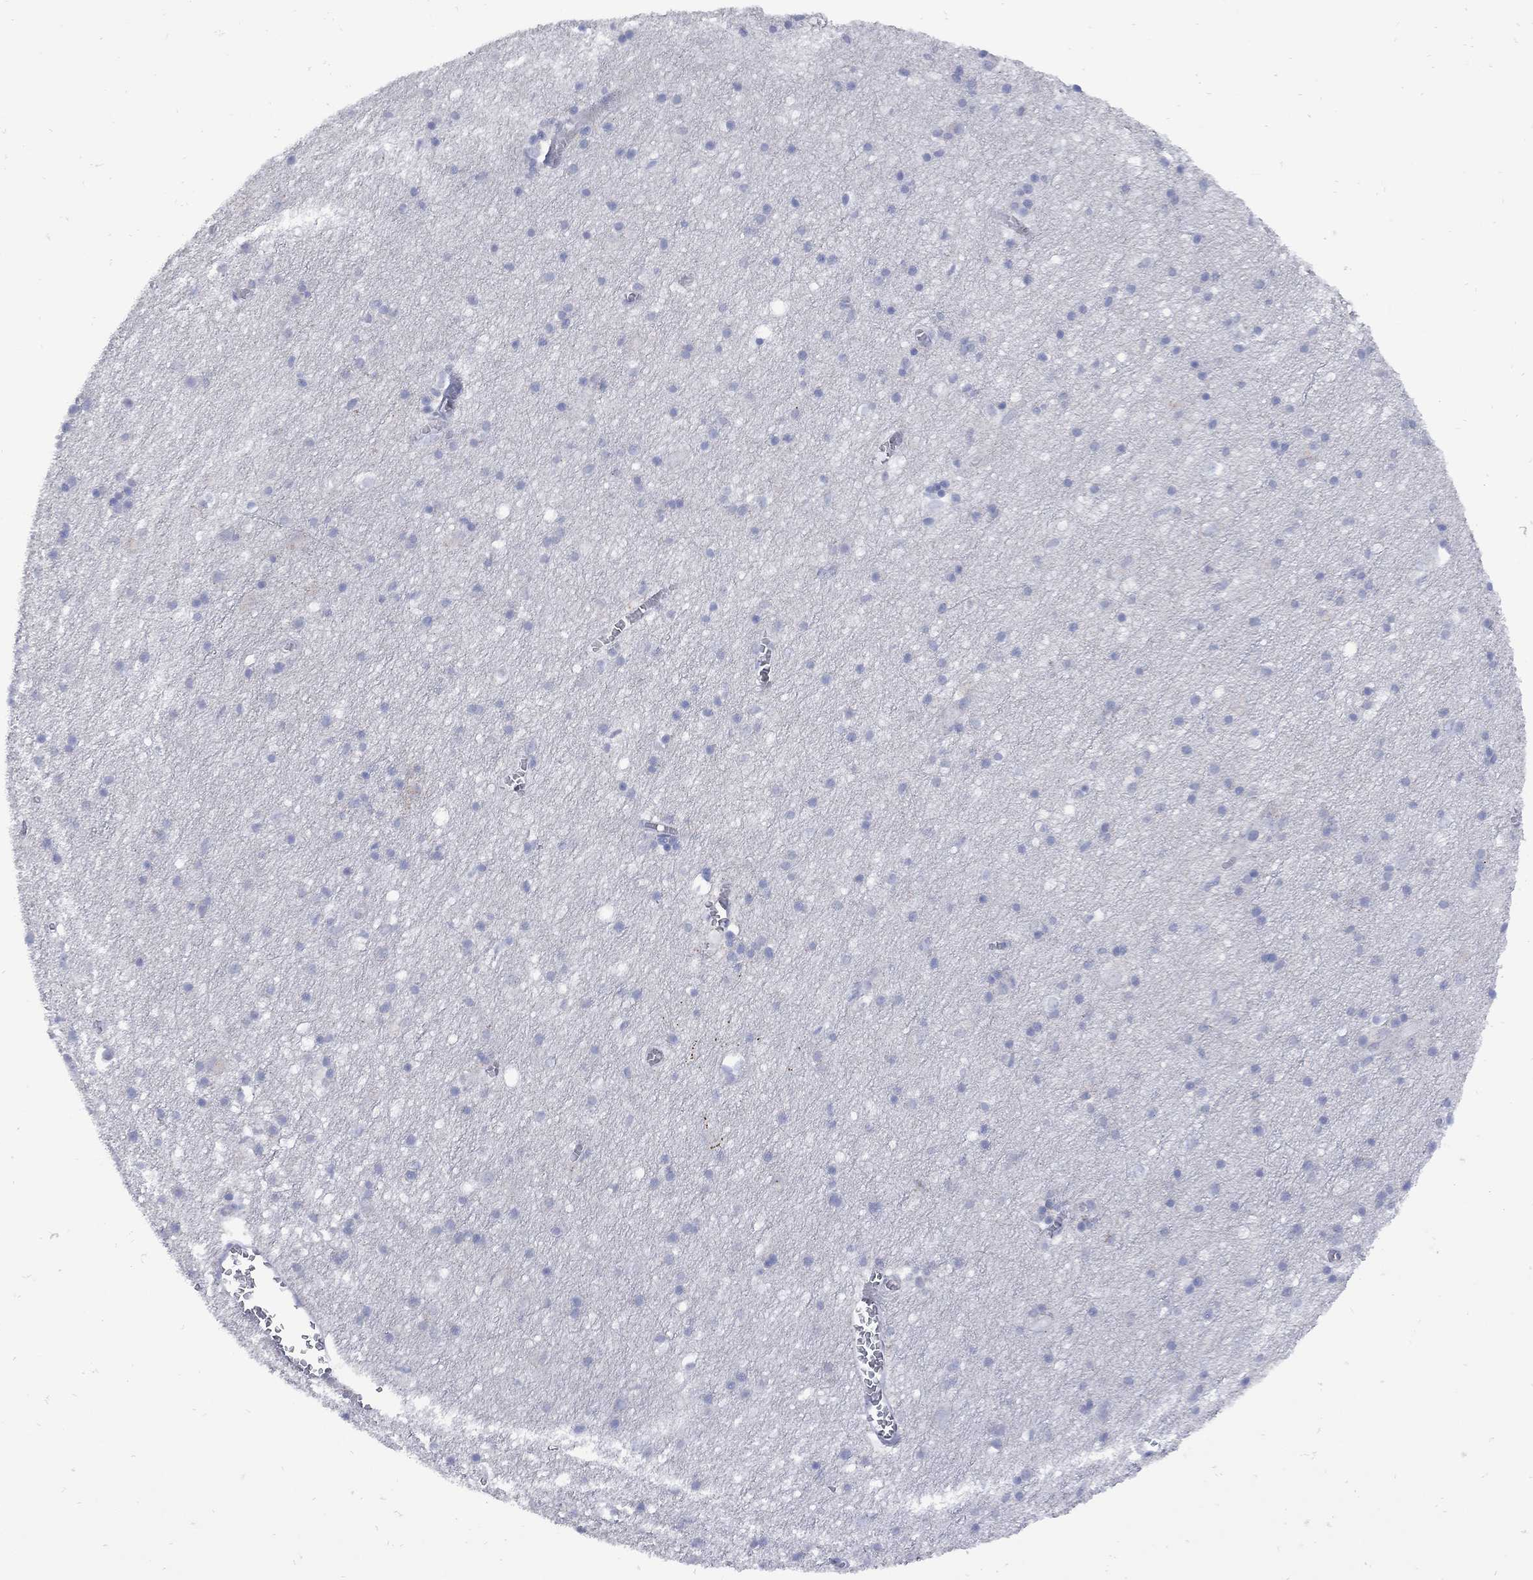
{"staining": {"intensity": "negative", "quantity": "none", "location": "none"}, "tissue": "cerebral cortex", "cell_type": "Endothelial cells", "image_type": "normal", "snomed": [{"axis": "morphology", "description": "Normal tissue, NOS"}, {"axis": "topography", "description": "Cerebral cortex"}], "caption": "DAB (3,3'-diaminobenzidine) immunohistochemical staining of unremarkable cerebral cortex exhibits no significant positivity in endothelial cells.", "gene": "SESTD1", "patient": {"sex": "male", "age": 70}}